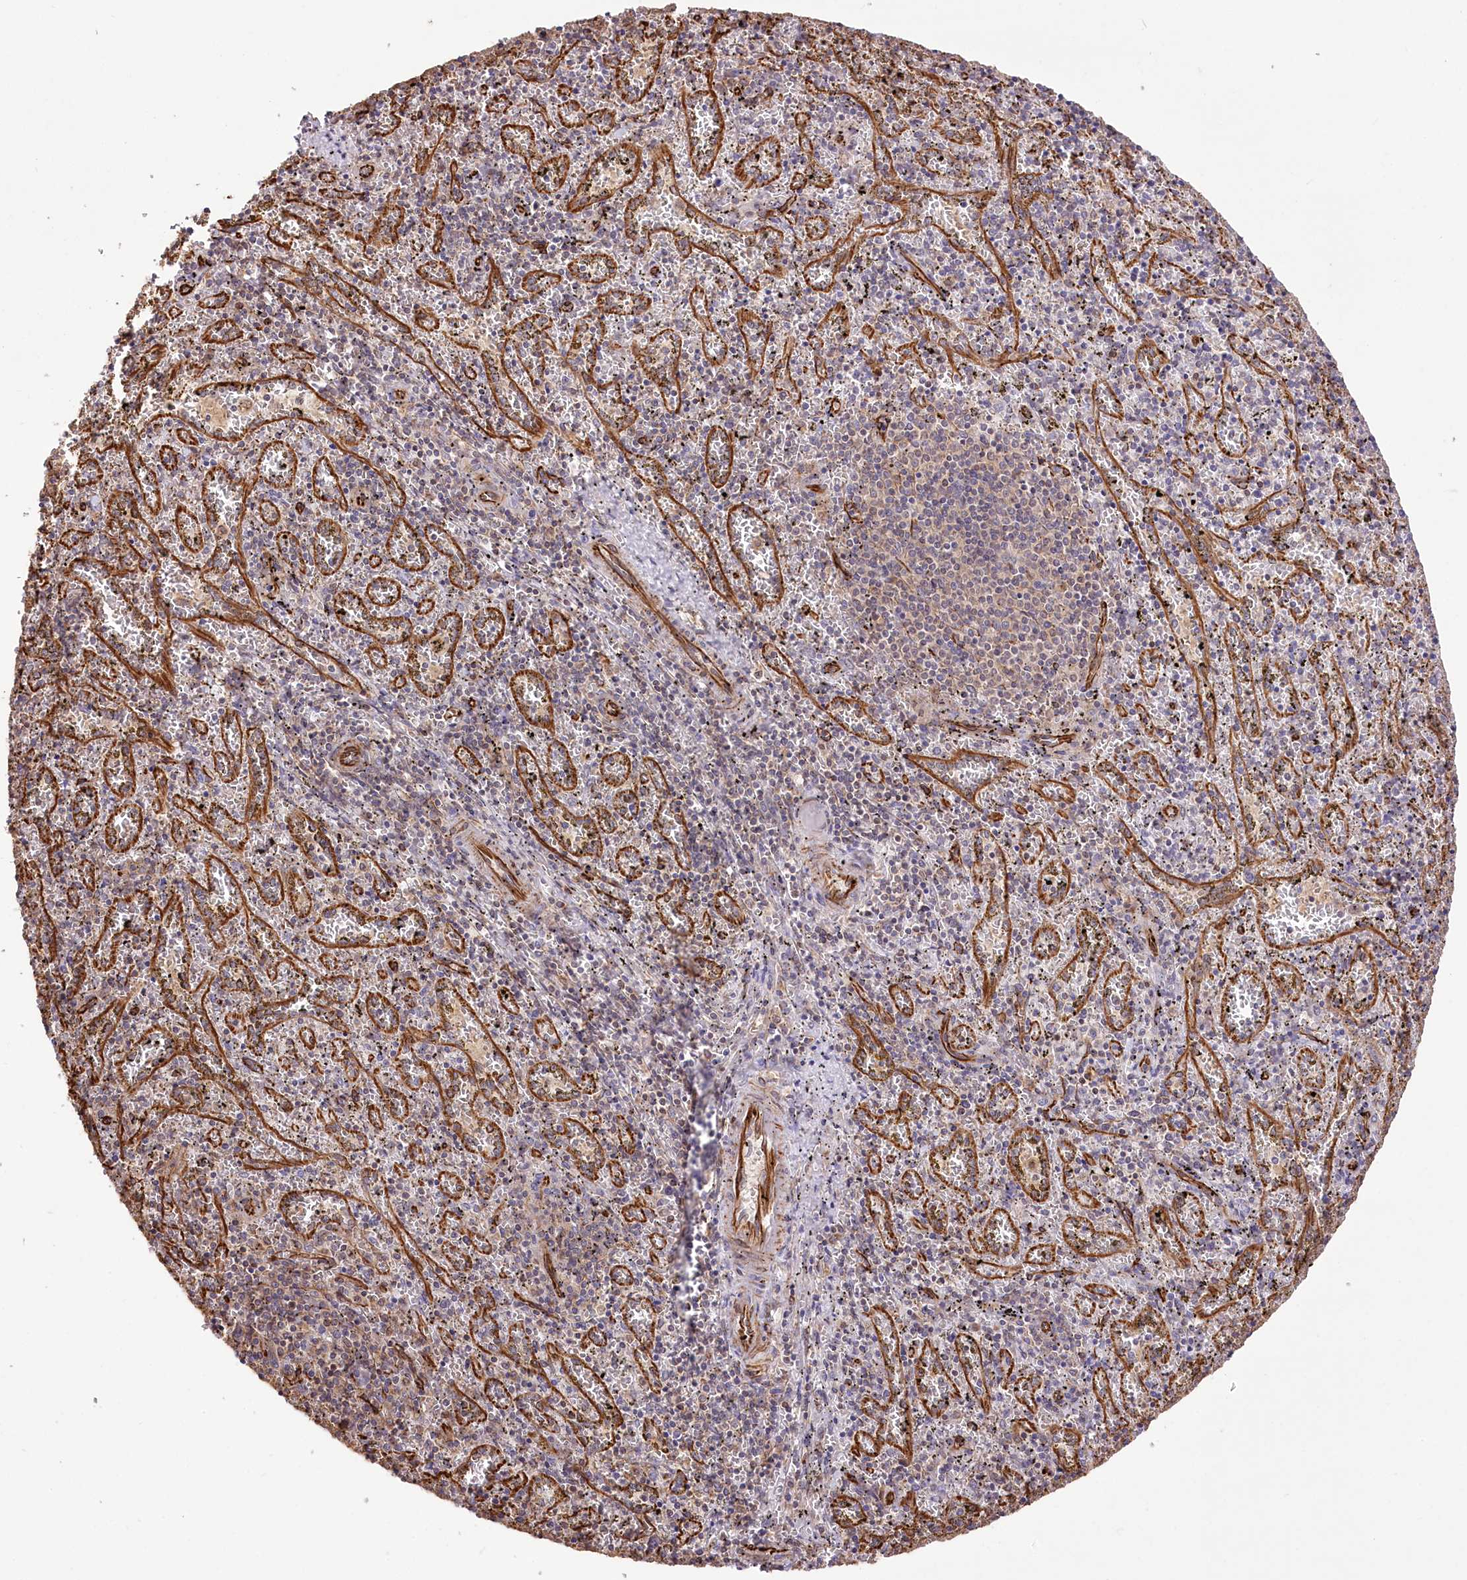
{"staining": {"intensity": "negative", "quantity": "none", "location": "none"}, "tissue": "spleen", "cell_type": "Cells in red pulp", "image_type": "normal", "snomed": [{"axis": "morphology", "description": "Normal tissue, NOS"}, {"axis": "topography", "description": "Spleen"}], "caption": "This is an IHC photomicrograph of normal spleen. There is no staining in cells in red pulp.", "gene": "TTC1", "patient": {"sex": "male", "age": 11}}